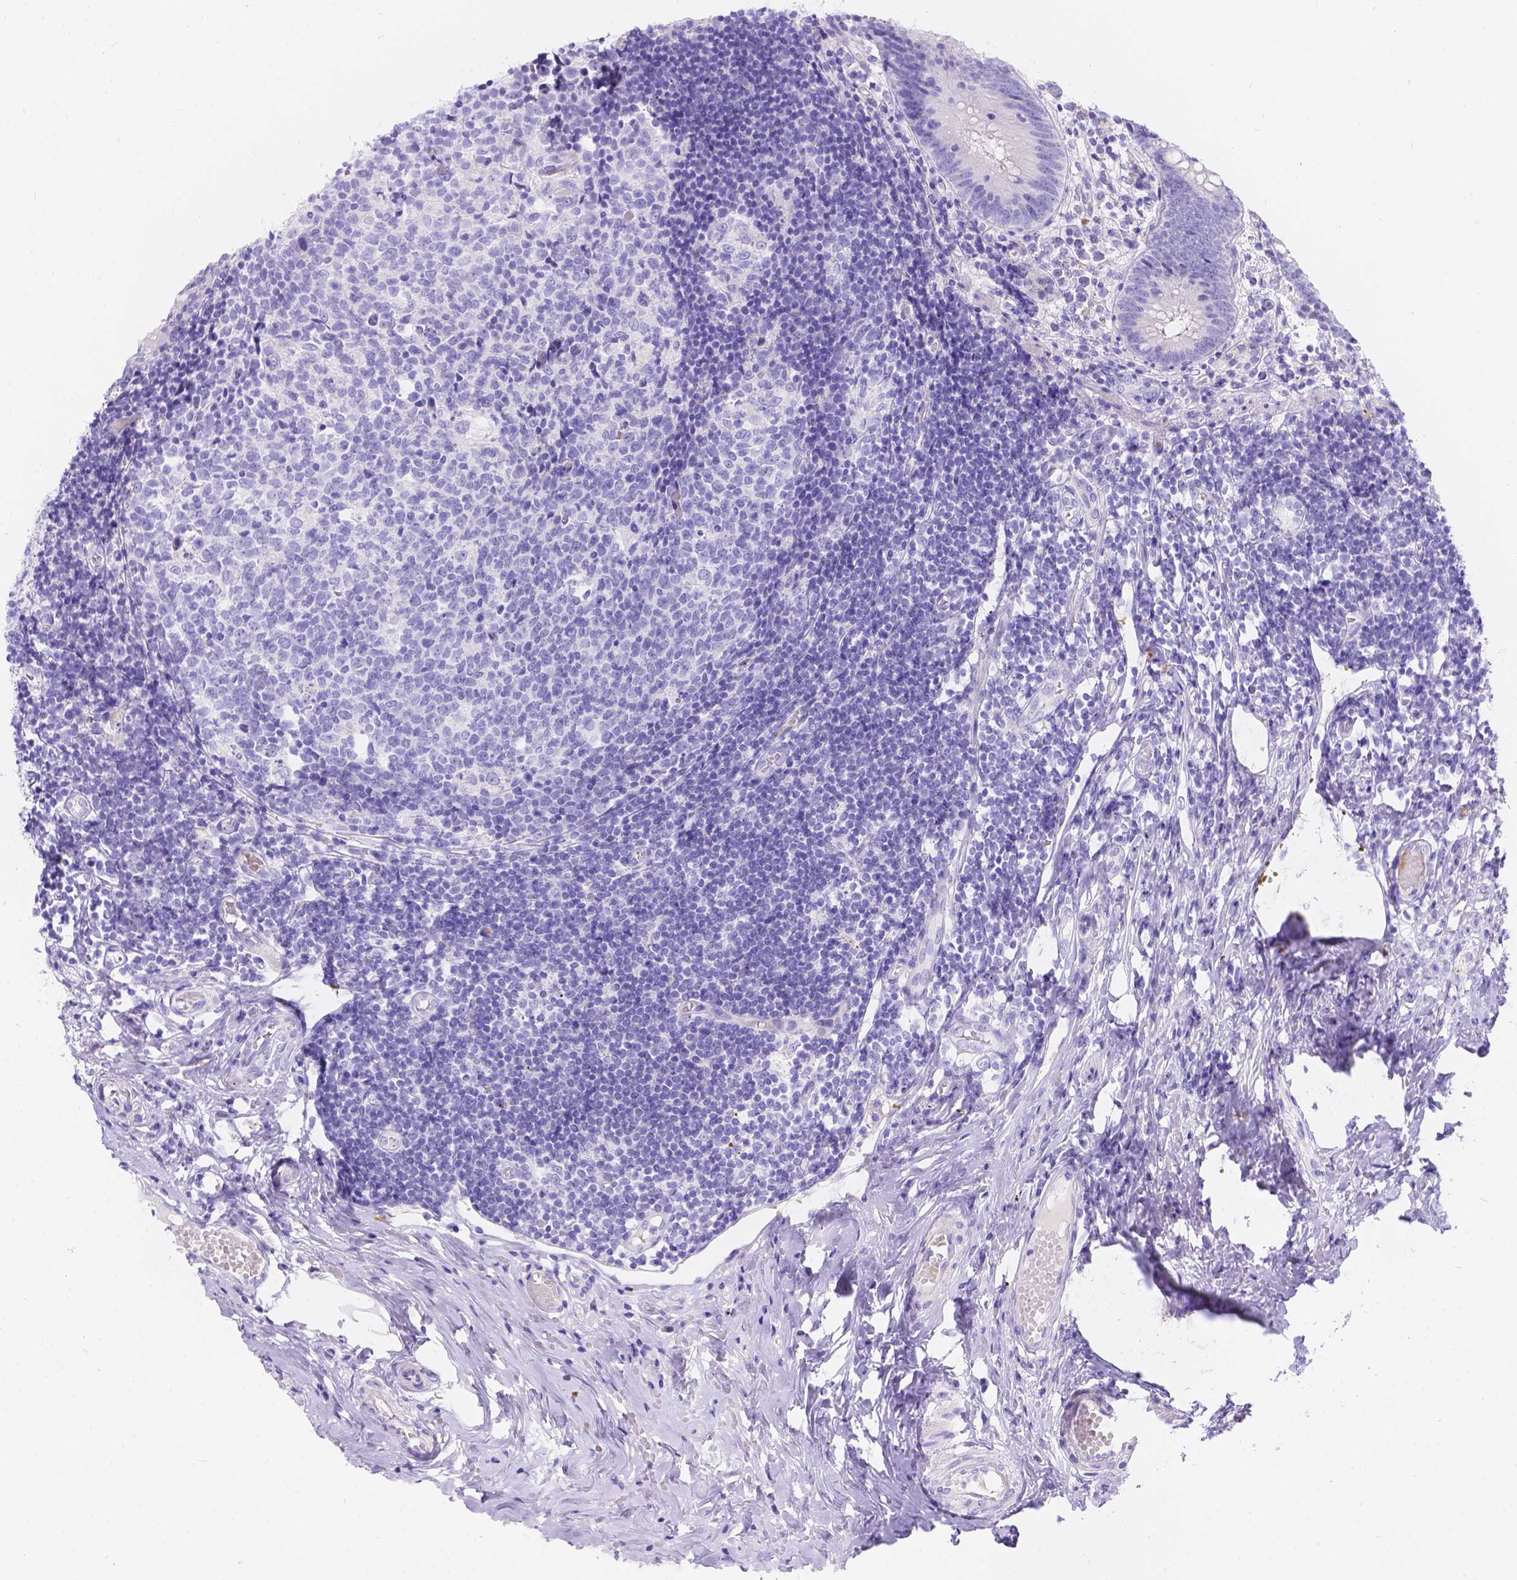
{"staining": {"intensity": "negative", "quantity": "none", "location": "none"}, "tissue": "appendix", "cell_type": "Glandular cells", "image_type": "normal", "snomed": [{"axis": "morphology", "description": "Normal tissue, NOS"}, {"axis": "topography", "description": "Appendix"}], "caption": "Photomicrograph shows no significant protein expression in glandular cells of benign appendix. Brightfield microscopy of immunohistochemistry (IHC) stained with DAB (brown) and hematoxylin (blue), captured at high magnification.", "gene": "KLHL10", "patient": {"sex": "female", "age": 32}}